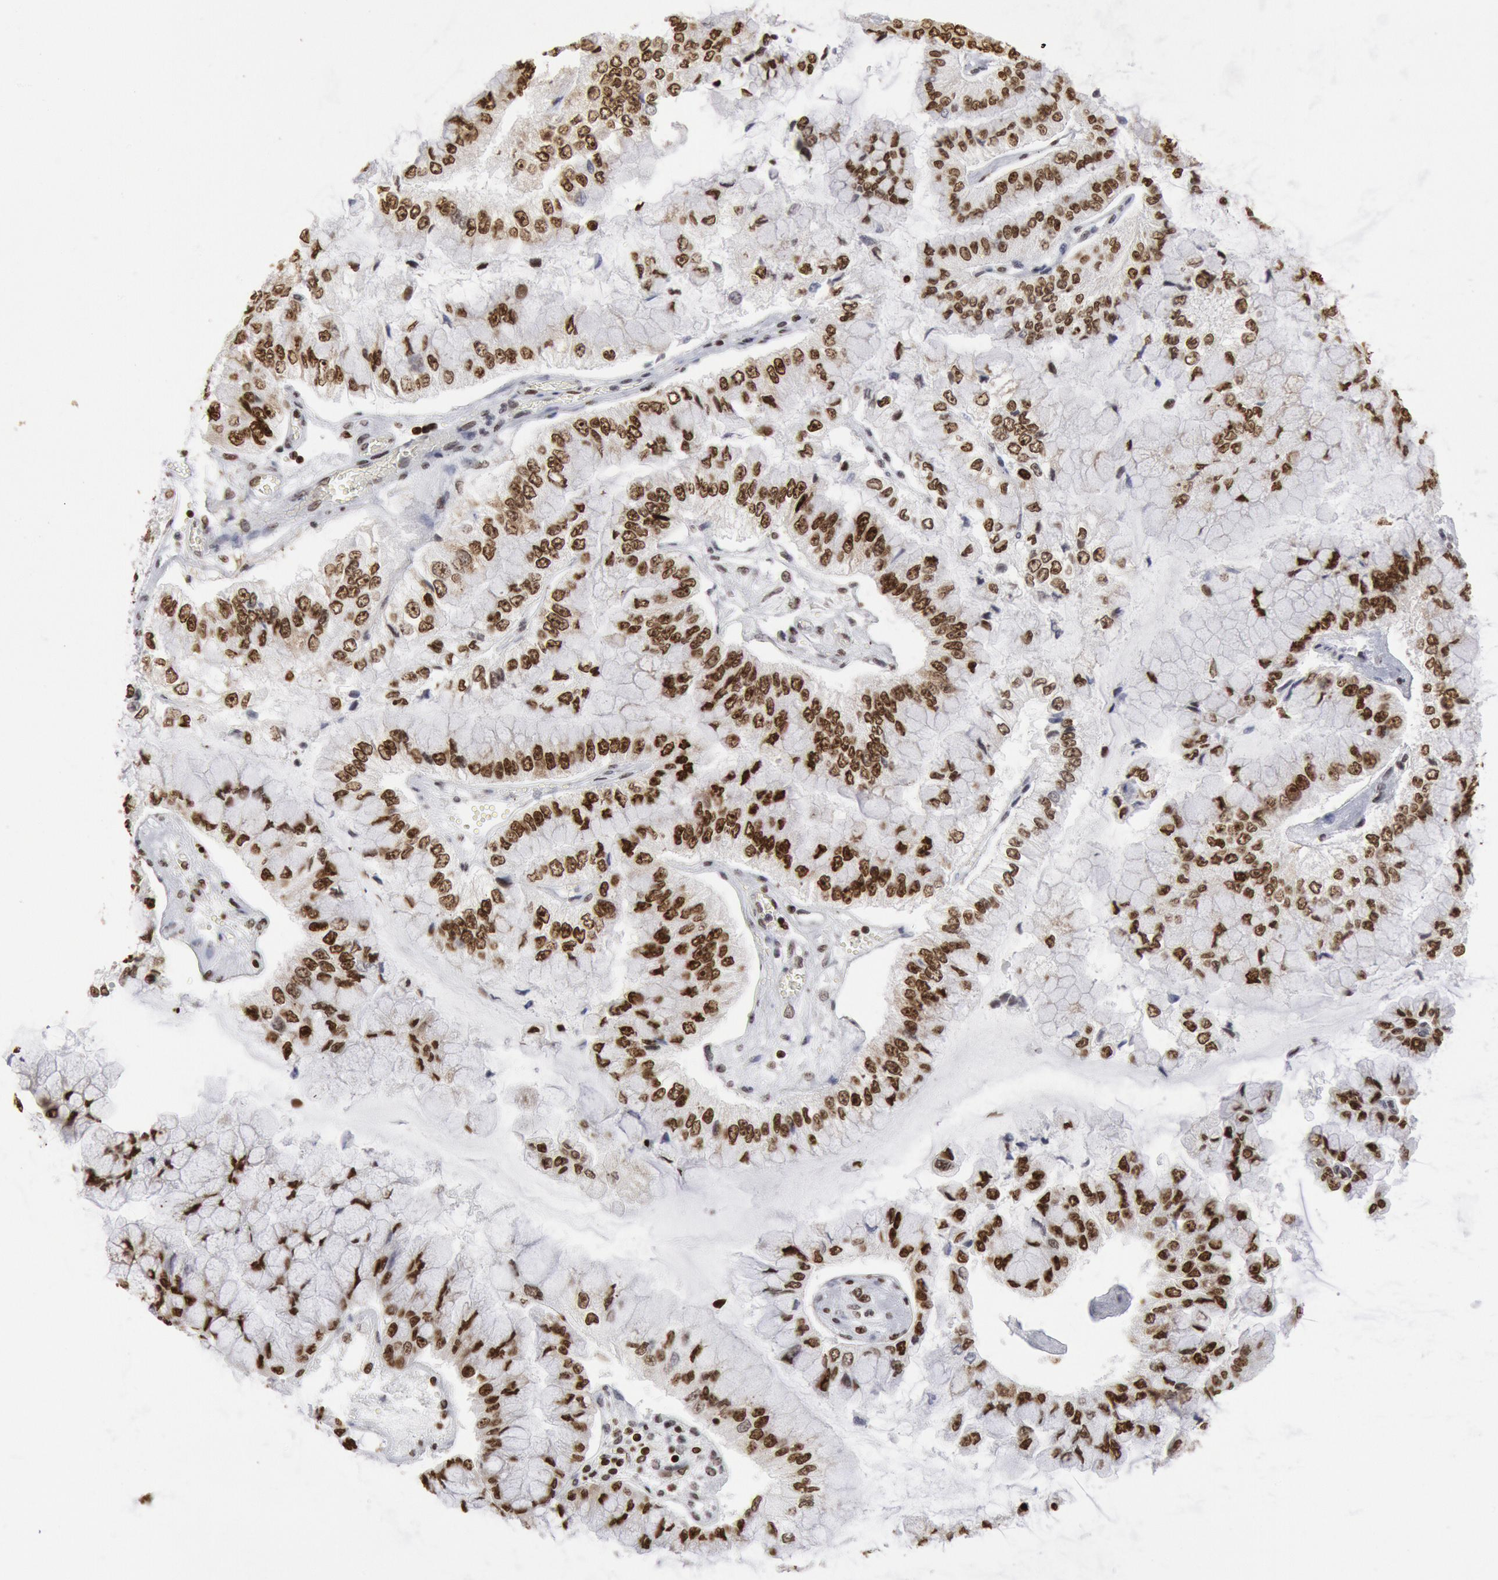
{"staining": {"intensity": "strong", "quantity": ">75%", "location": "nuclear"}, "tissue": "liver cancer", "cell_type": "Tumor cells", "image_type": "cancer", "snomed": [{"axis": "morphology", "description": "Cholangiocarcinoma"}, {"axis": "topography", "description": "Liver"}], "caption": "Immunohistochemistry (IHC) of human liver cholangiocarcinoma demonstrates high levels of strong nuclear positivity in about >75% of tumor cells.", "gene": "SUB1", "patient": {"sex": "female", "age": 79}}